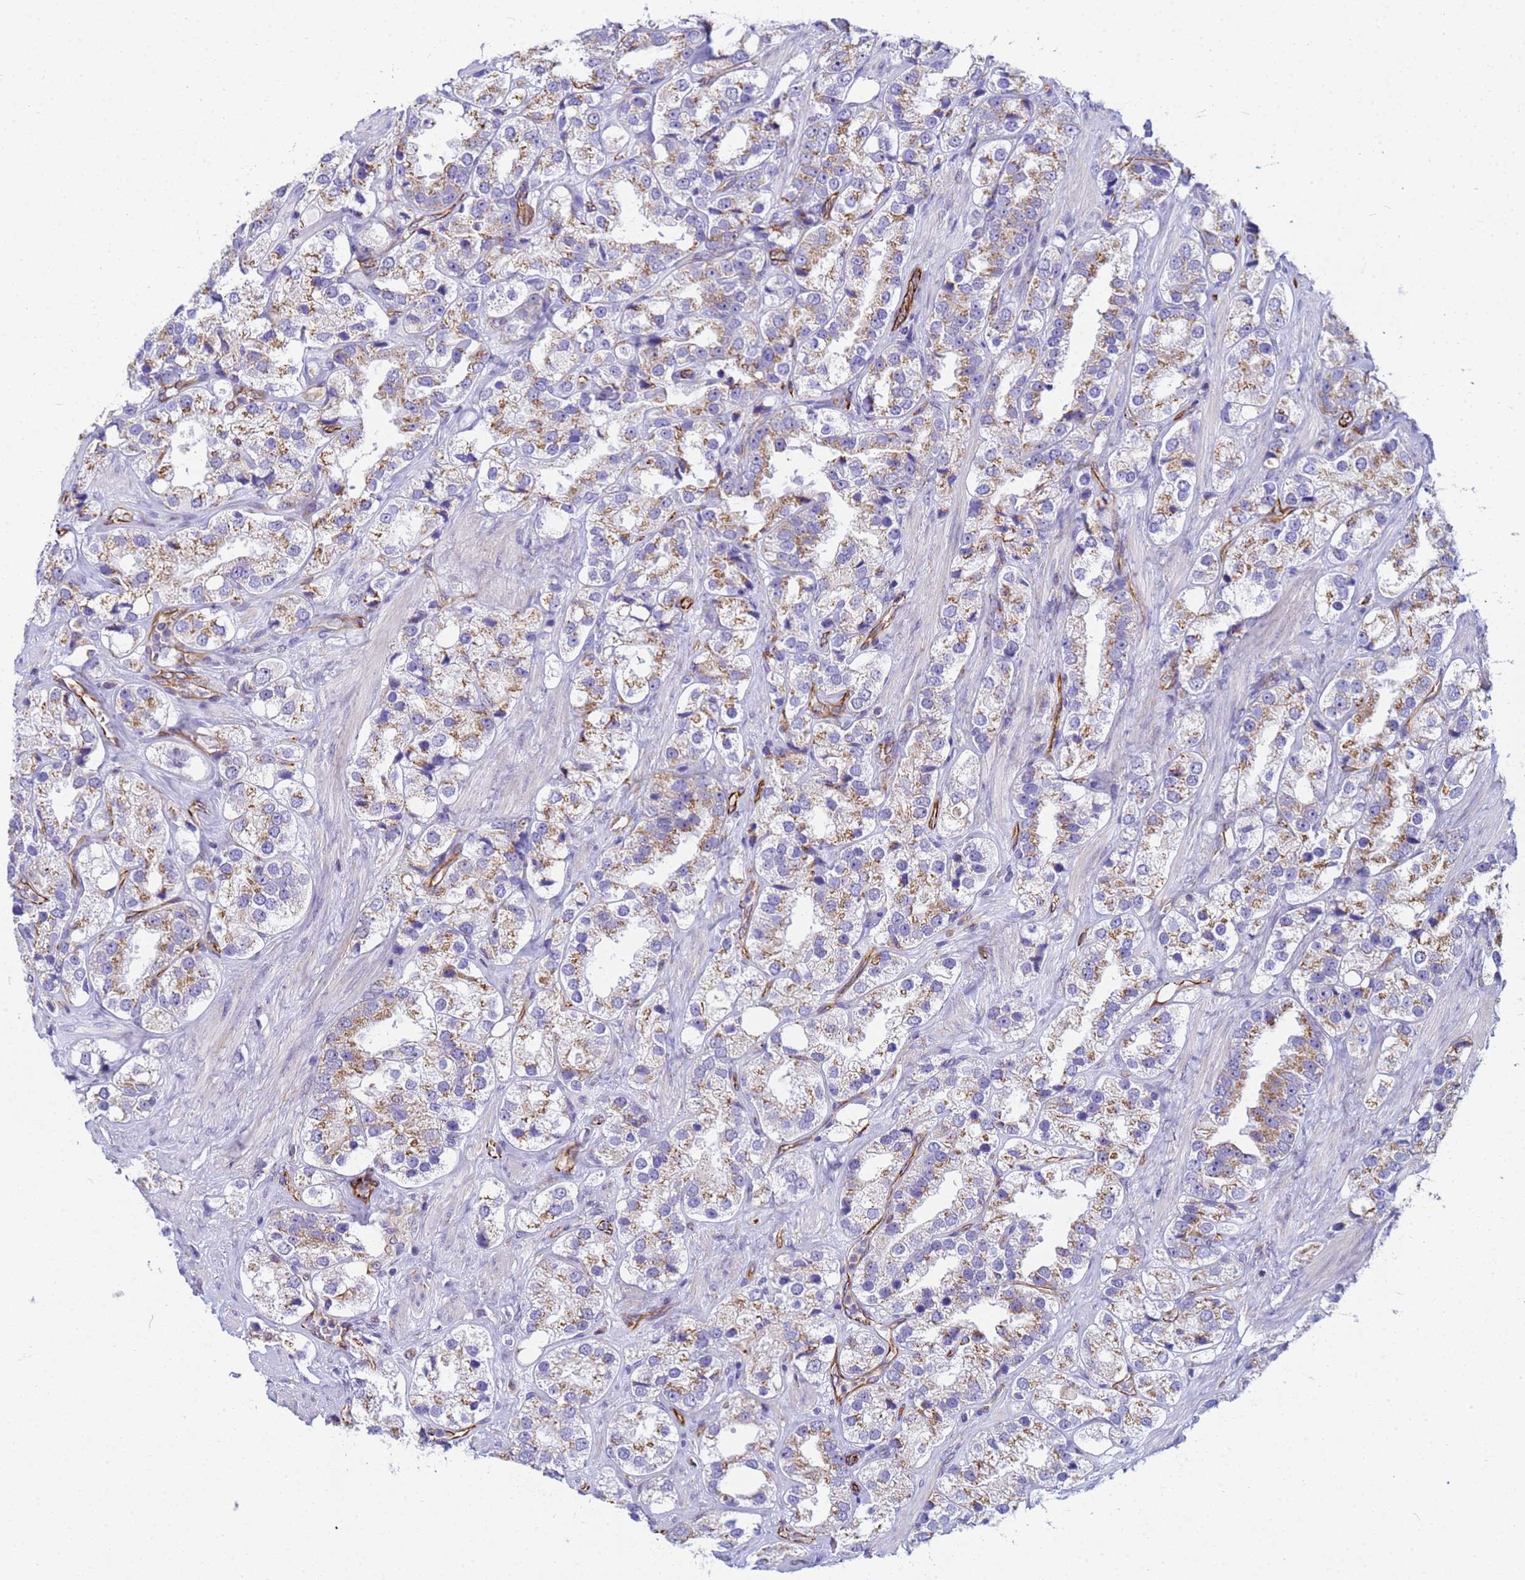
{"staining": {"intensity": "moderate", "quantity": "25%-75%", "location": "cytoplasmic/membranous"}, "tissue": "prostate cancer", "cell_type": "Tumor cells", "image_type": "cancer", "snomed": [{"axis": "morphology", "description": "Adenocarcinoma, NOS"}, {"axis": "topography", "description": "Prostate"}], "caption": "Prostate cancer was stained to show a protein in brown. There is medium levels of moderate cytoplasmic/membranous positivity in about 25%-75% of tumor cells. The protein is stained brown, and the nuclei are stained in blue (DAB IHC with brightfield microscopy, high magnification).", "gene": "UBXN2B", "patient": {"sex": "male", "age": 79}}